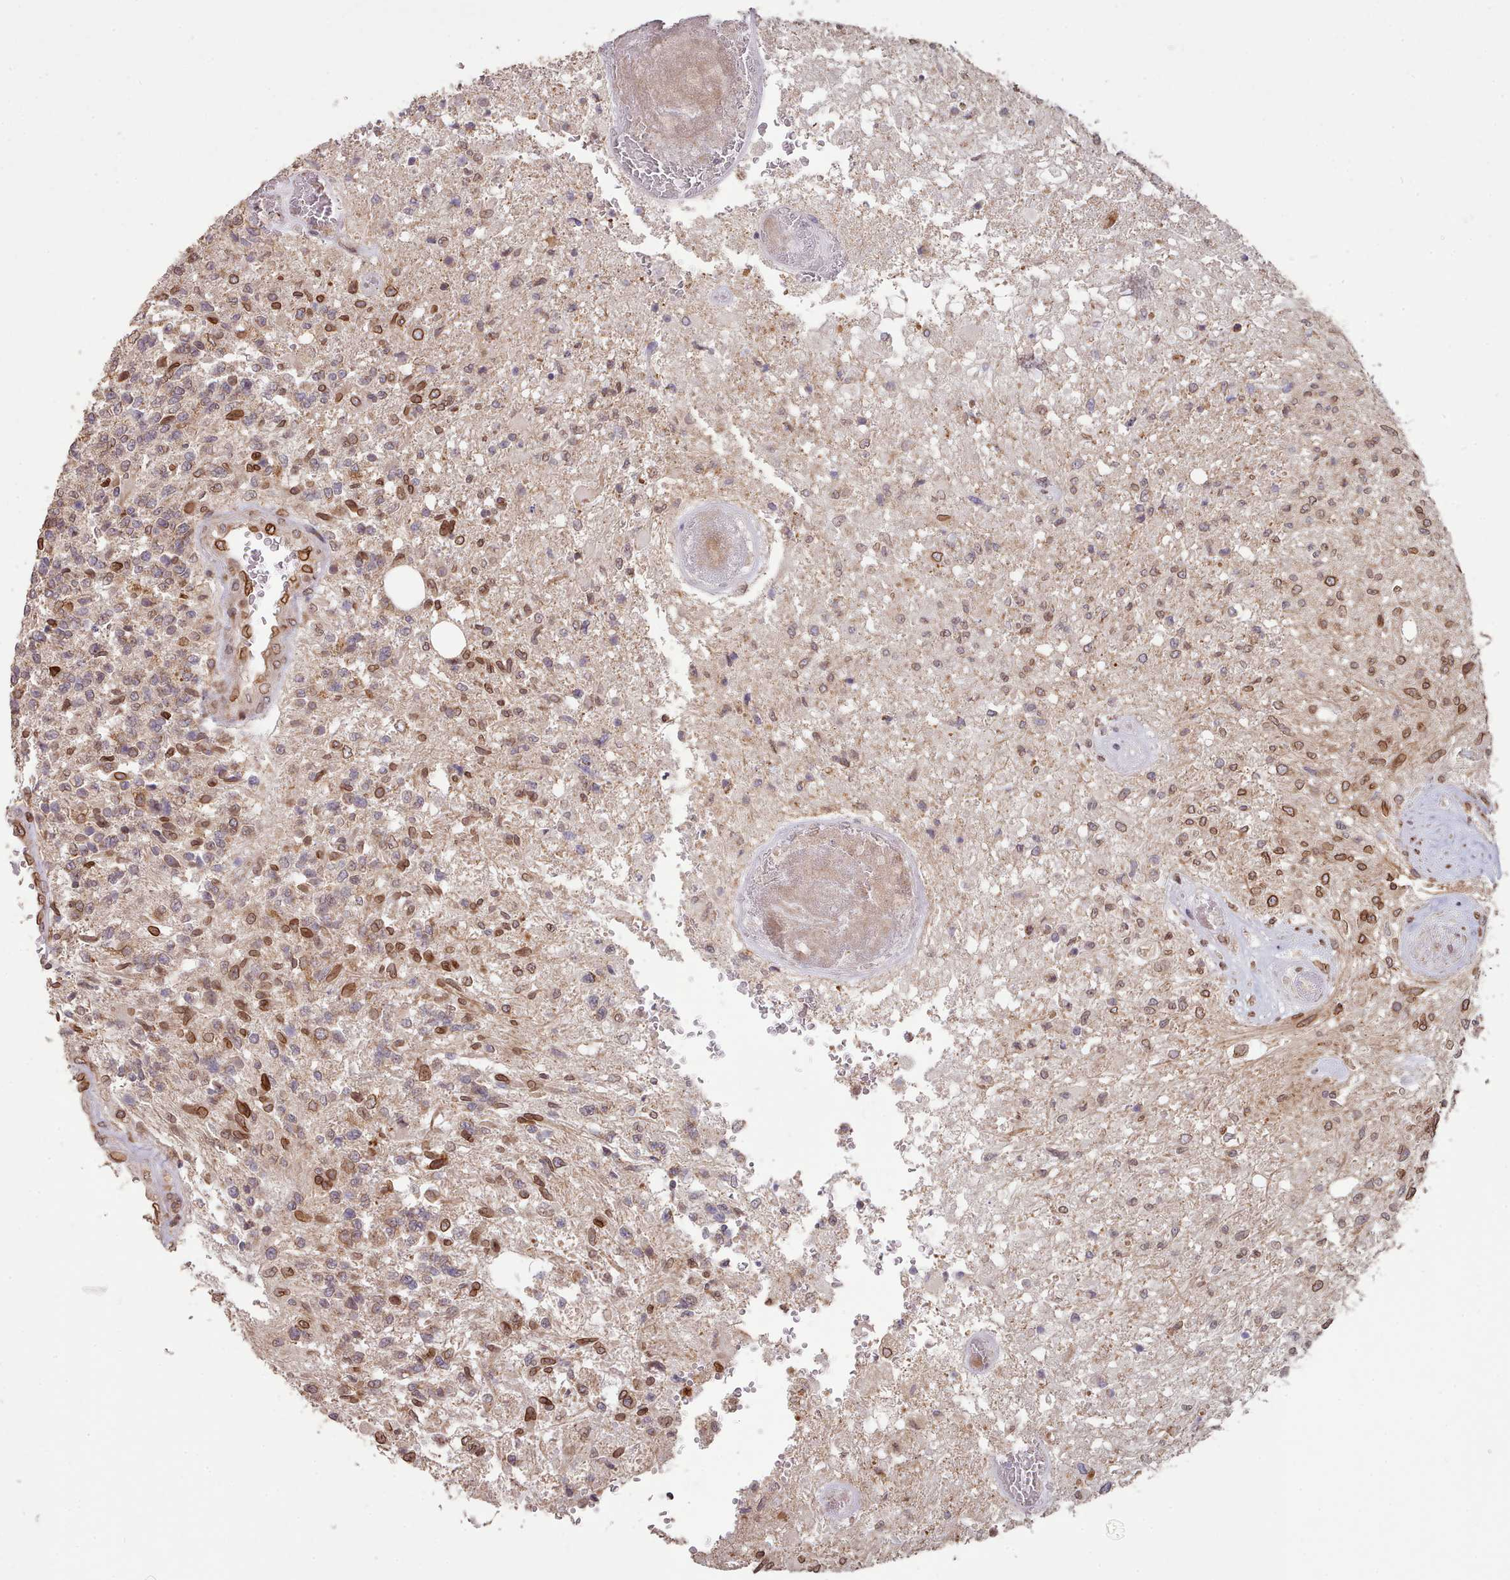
{"staining": {"intensity": "moderate", "quantity": "25%-75%", "location": "cytoplasmic/membranous,nuclear"}, "tissue": "glioma", "cell_type": "Tumor cells", "image_type": "cancer", "snomed": [{"axis": "morphology", "description": "Glioma, malignant, High grade"}, {"axis": "topography", "description": "Brain"}], "caption": "A brown stain shows moderate cytoplasmic/membranous and nuclear expression of a protein in human malignant glioma (high-grade) tumor cells.", "gene": "TOR1AIP1", "patient": {"sex": "male", "age": 56}}